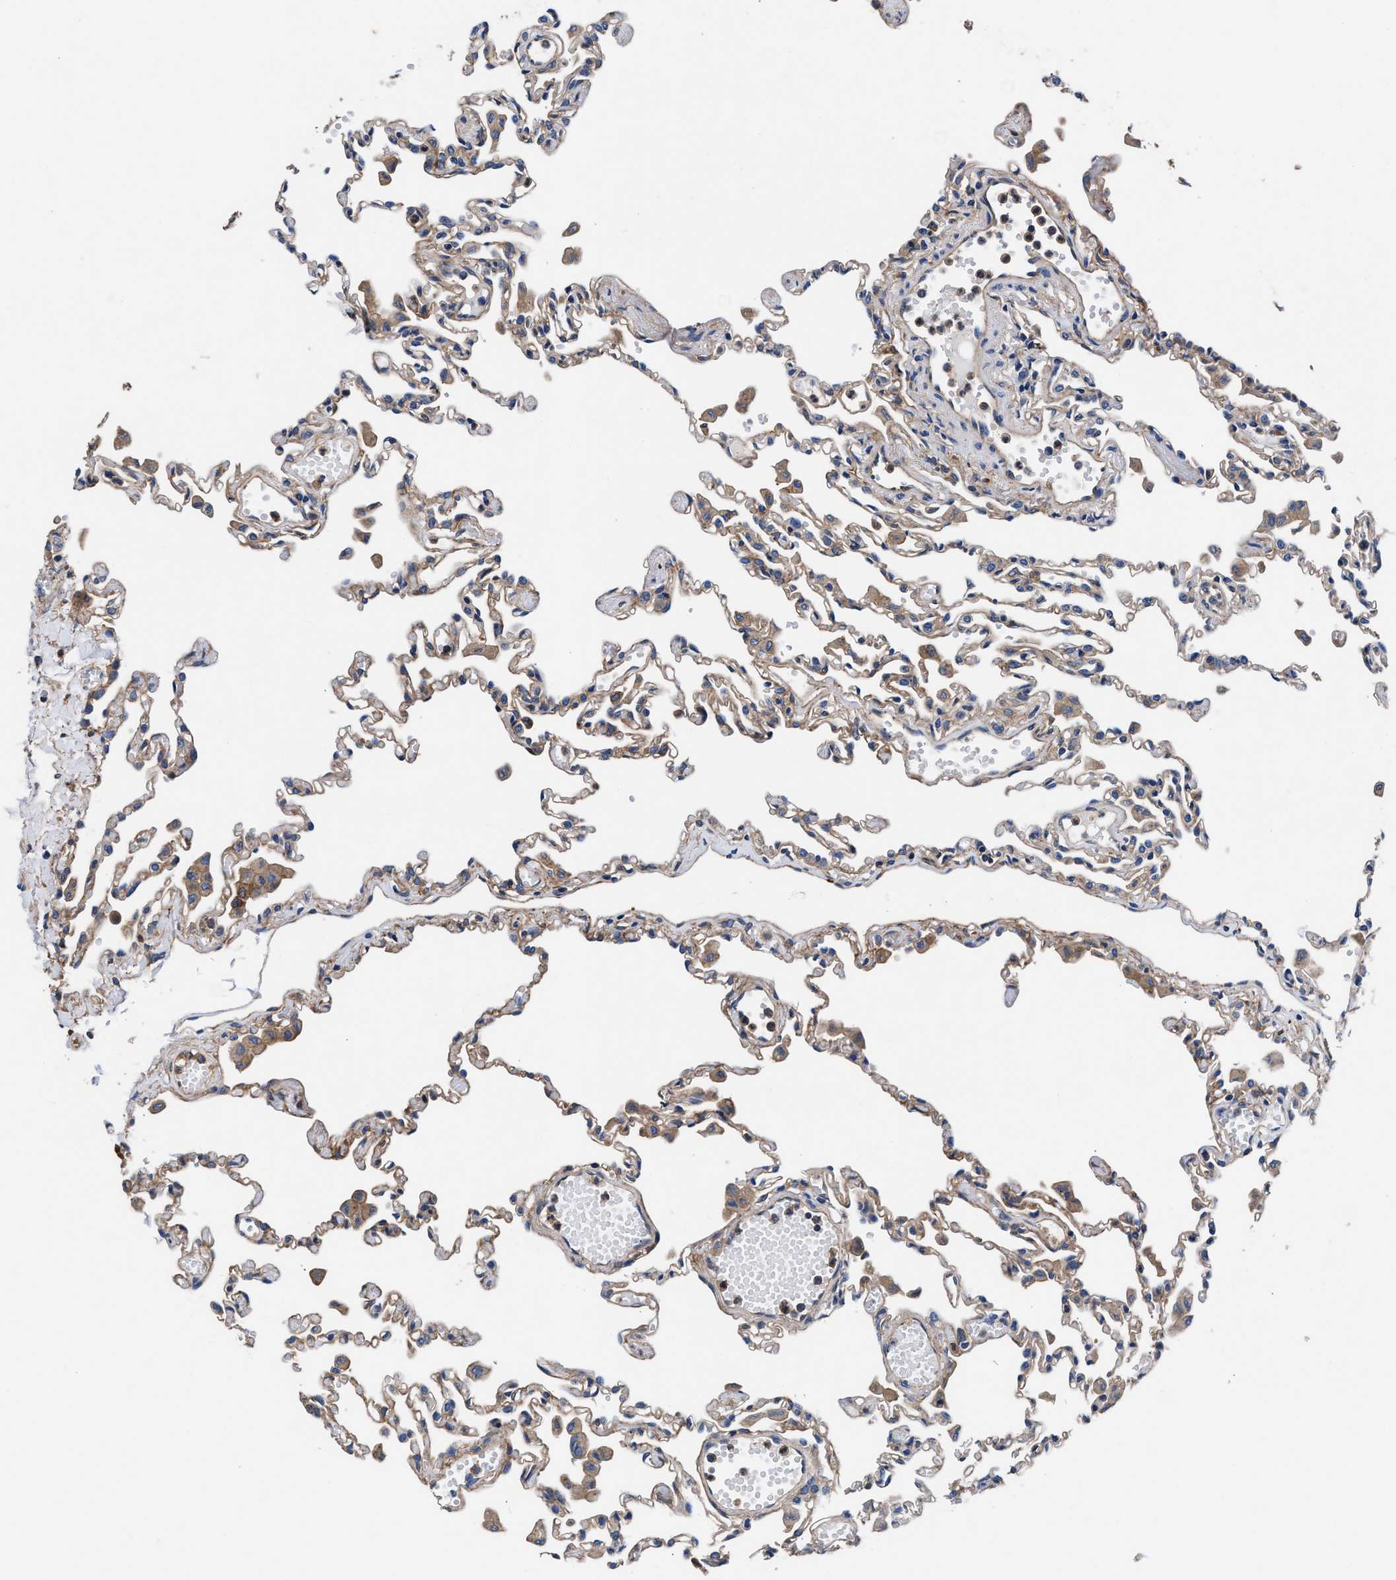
{"staining": {"intensity": "moderate", "quantity": "<25%", "location": "cytoplasmic/membranous"}, "tissue": "lung", "cell_type": "Alveolar cells", "image_type": "normal", "snomed": [{"axis": "morphology", "description": "Normal tissue, NOS"}, {"axis": "topography", "description": "Bronchus"}, {"axis": "topography", "description": "Lung"}], "caption": "DAB (3,3'-diaminobenzidine) immunohistochemical staining of unremarkable human lung shows moderate cytoplasmic/membranous protein staining in approximately <25% of alveolar cells. (Stains: DAB in brown, nuclei in blue, Microscopy: brightfield microscopy at high magnification).", "gene": "SH3GL1", "patient": {"sex": "female", "age": 49}}